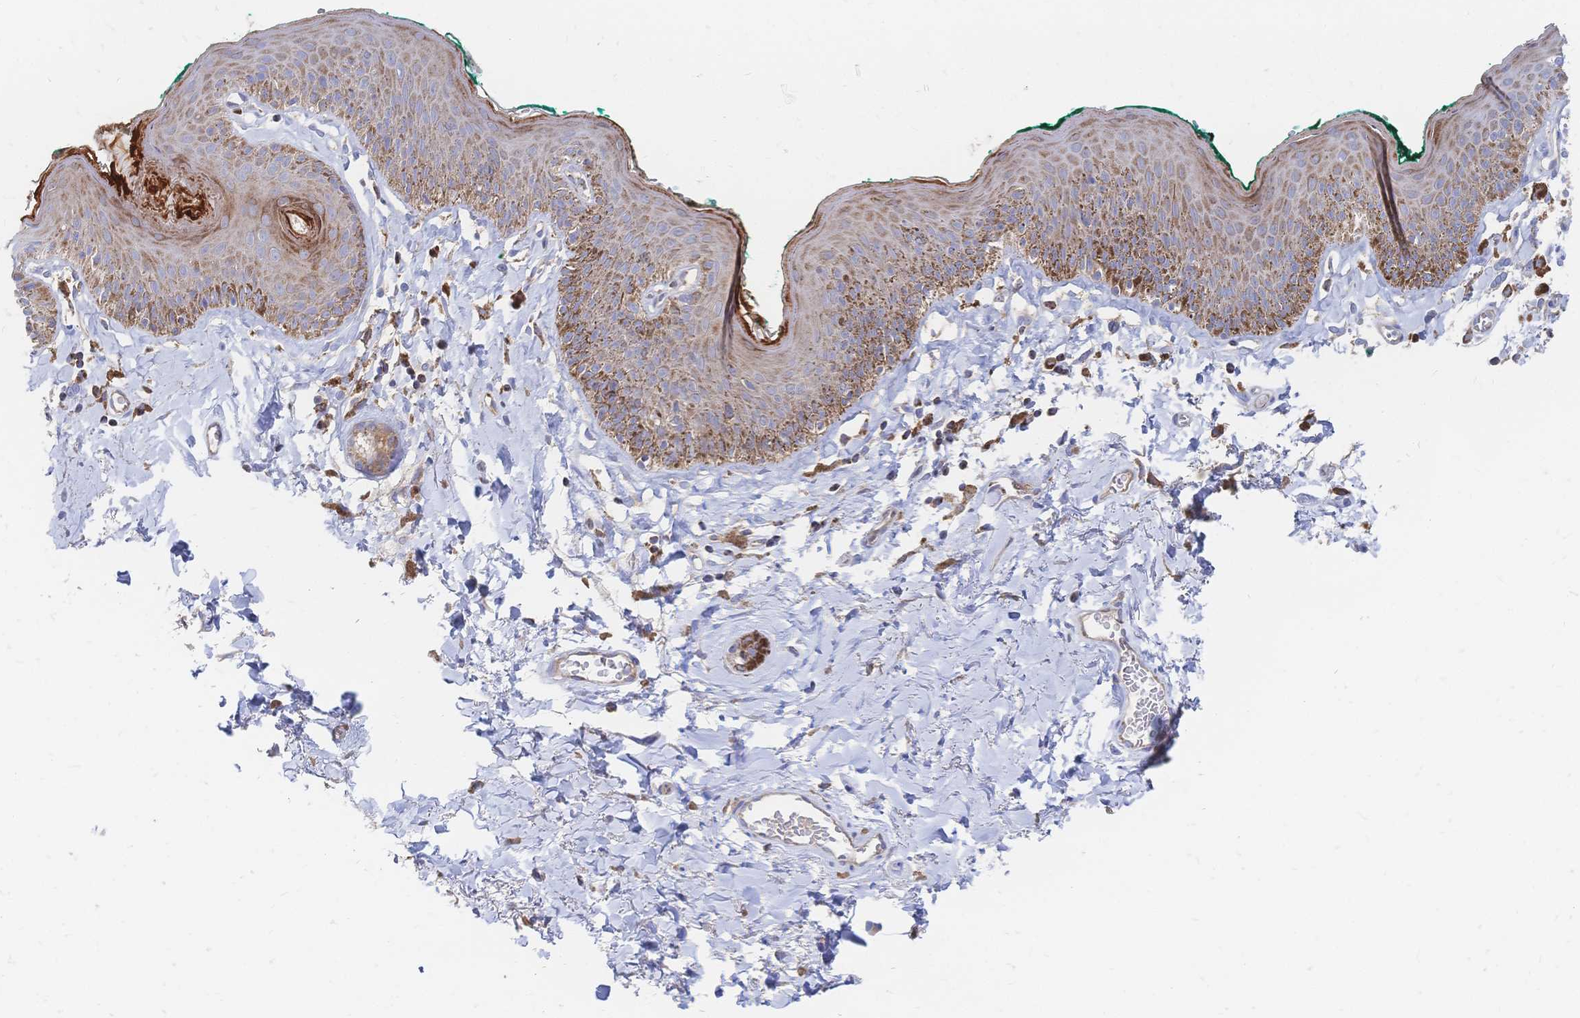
{"staining": {"intensity": "moderate", "quantity": ">75%", "location": "cytoplasmic/membranous"}, "tissue": "skin", "cell_type": "Epidermal cells", "image_type": "normal", "snomed": [{"axis": "morphology", "description": "Normal tissue, NOS"}, {"axis": "topography", "description": "Vulva"}, {"axis": "topography", "description": "Peripheral nerve tissue"}], "caption": "This image exhibits immunohistochemistry staining of benign human skin, with medium moderate cytoplasmic/membranous expression in approximately >75% of epidermal cells.", "gene": "SORBS1", "patient": {"sex": "female", "age": 66}}